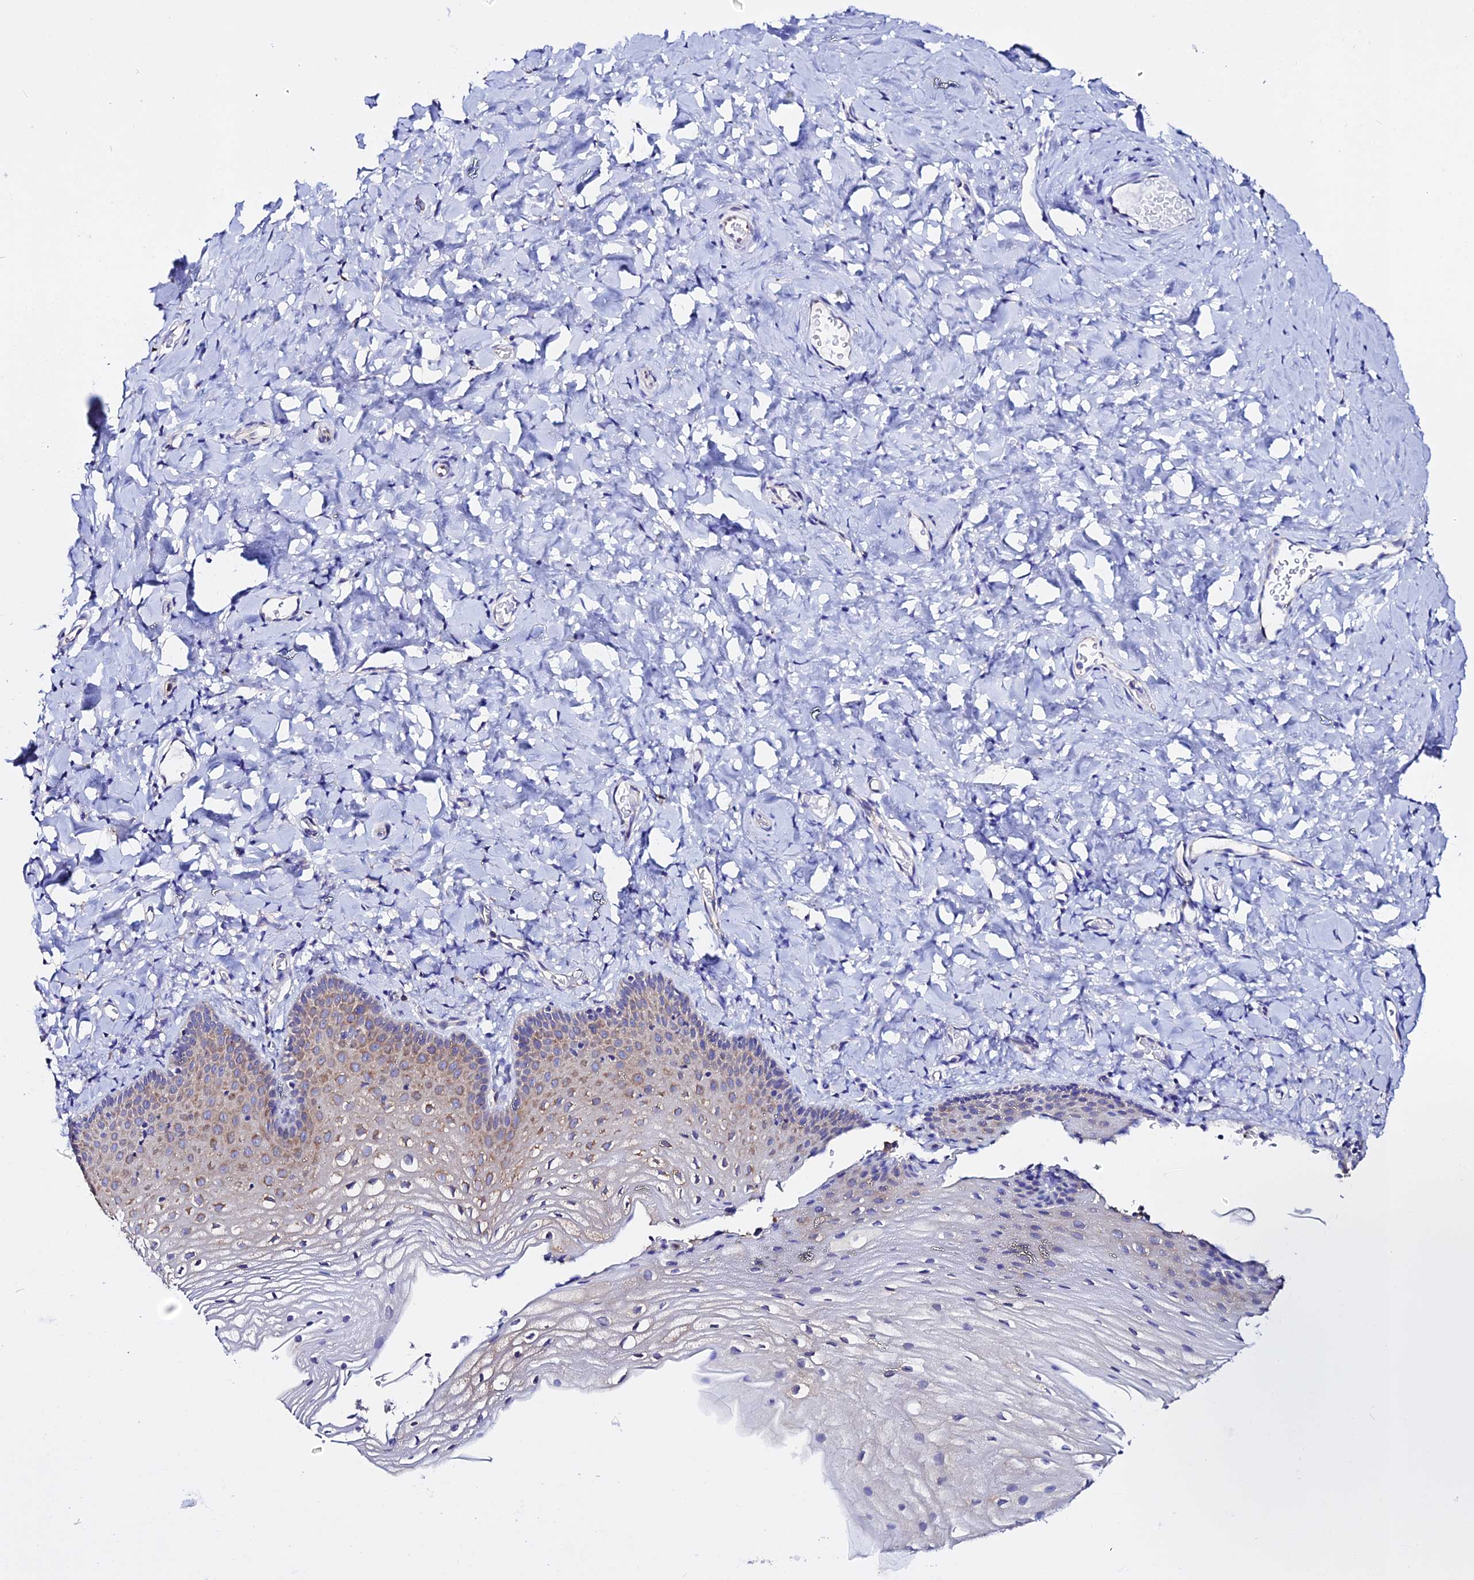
{"staining": {"intensity": "moderate", "quantity": ">75%", "location": "cytoplasmic/membranous"}, "tissue": "vagina", "cell_type": "Squamous epithelial cells", "image_type": "normal", "snomed": [{"axis": "morphology", "description": "Normal tissue, NOS"}, {"axis": "topography", "description": "Vagina"}], "caption": "Squamous epithelial cells reveal medium levels of moderate cytoplasmic/membranous staining in about >75% of cells in unremarkable vagina. Using DAB (3,3'-diaminobenzidine) (brown) and hematoxylin (blue) stains, captured at high magnification using brightfield microscopy.", "gene": "EEF1G", "patient": {"sex": "female", "age": 60}}